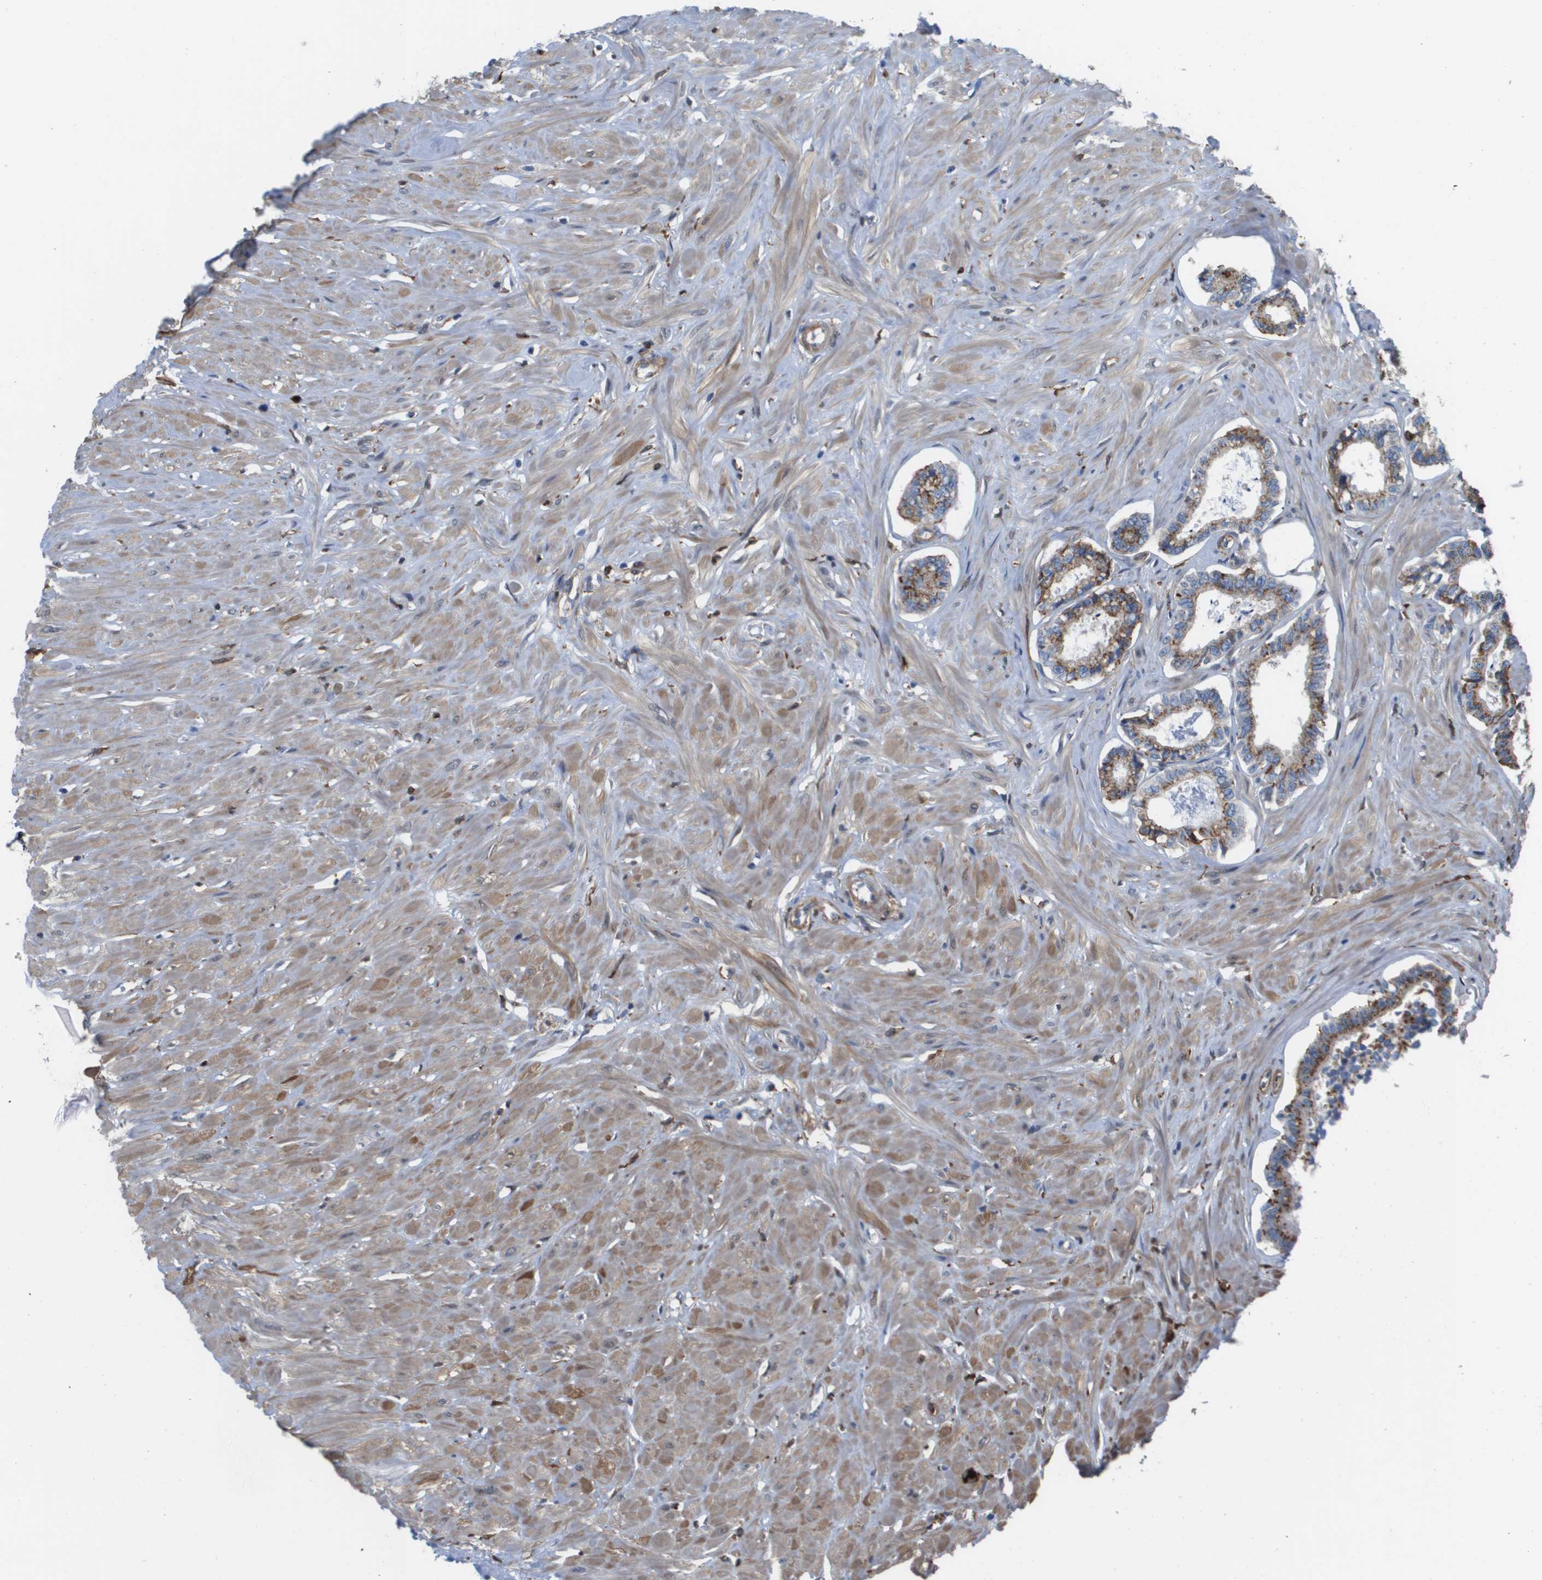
{"staining": {"intensity": "moderate", "quantity": ">75%", "location": "cytoplasmic/membranous"}, "tissue": "seminal vesicle", "cell_type": "Glandular cells", "image_type": "normal", "snomed": [{"axis": "morphology", "description": "Normal tissue, NOS"}, {"axis": "morphology", "description": "Adenocarcinoma, High grade"}, {"axis": "topography", "description": "Prostate"}, {"axis": "topography", "description": "Seminal veicle"}], "caption": "A brown stain shows moderate cytoplasmic/membranous positivity of a protein in glandular cells of normal human seminal vesicle. Immunohistochemistry (ihc) stains the protein of interest in brown and the nuclei are stained blue.", "gene": "SLC37A2", "patient": {"sex": "male", "age": 55}}